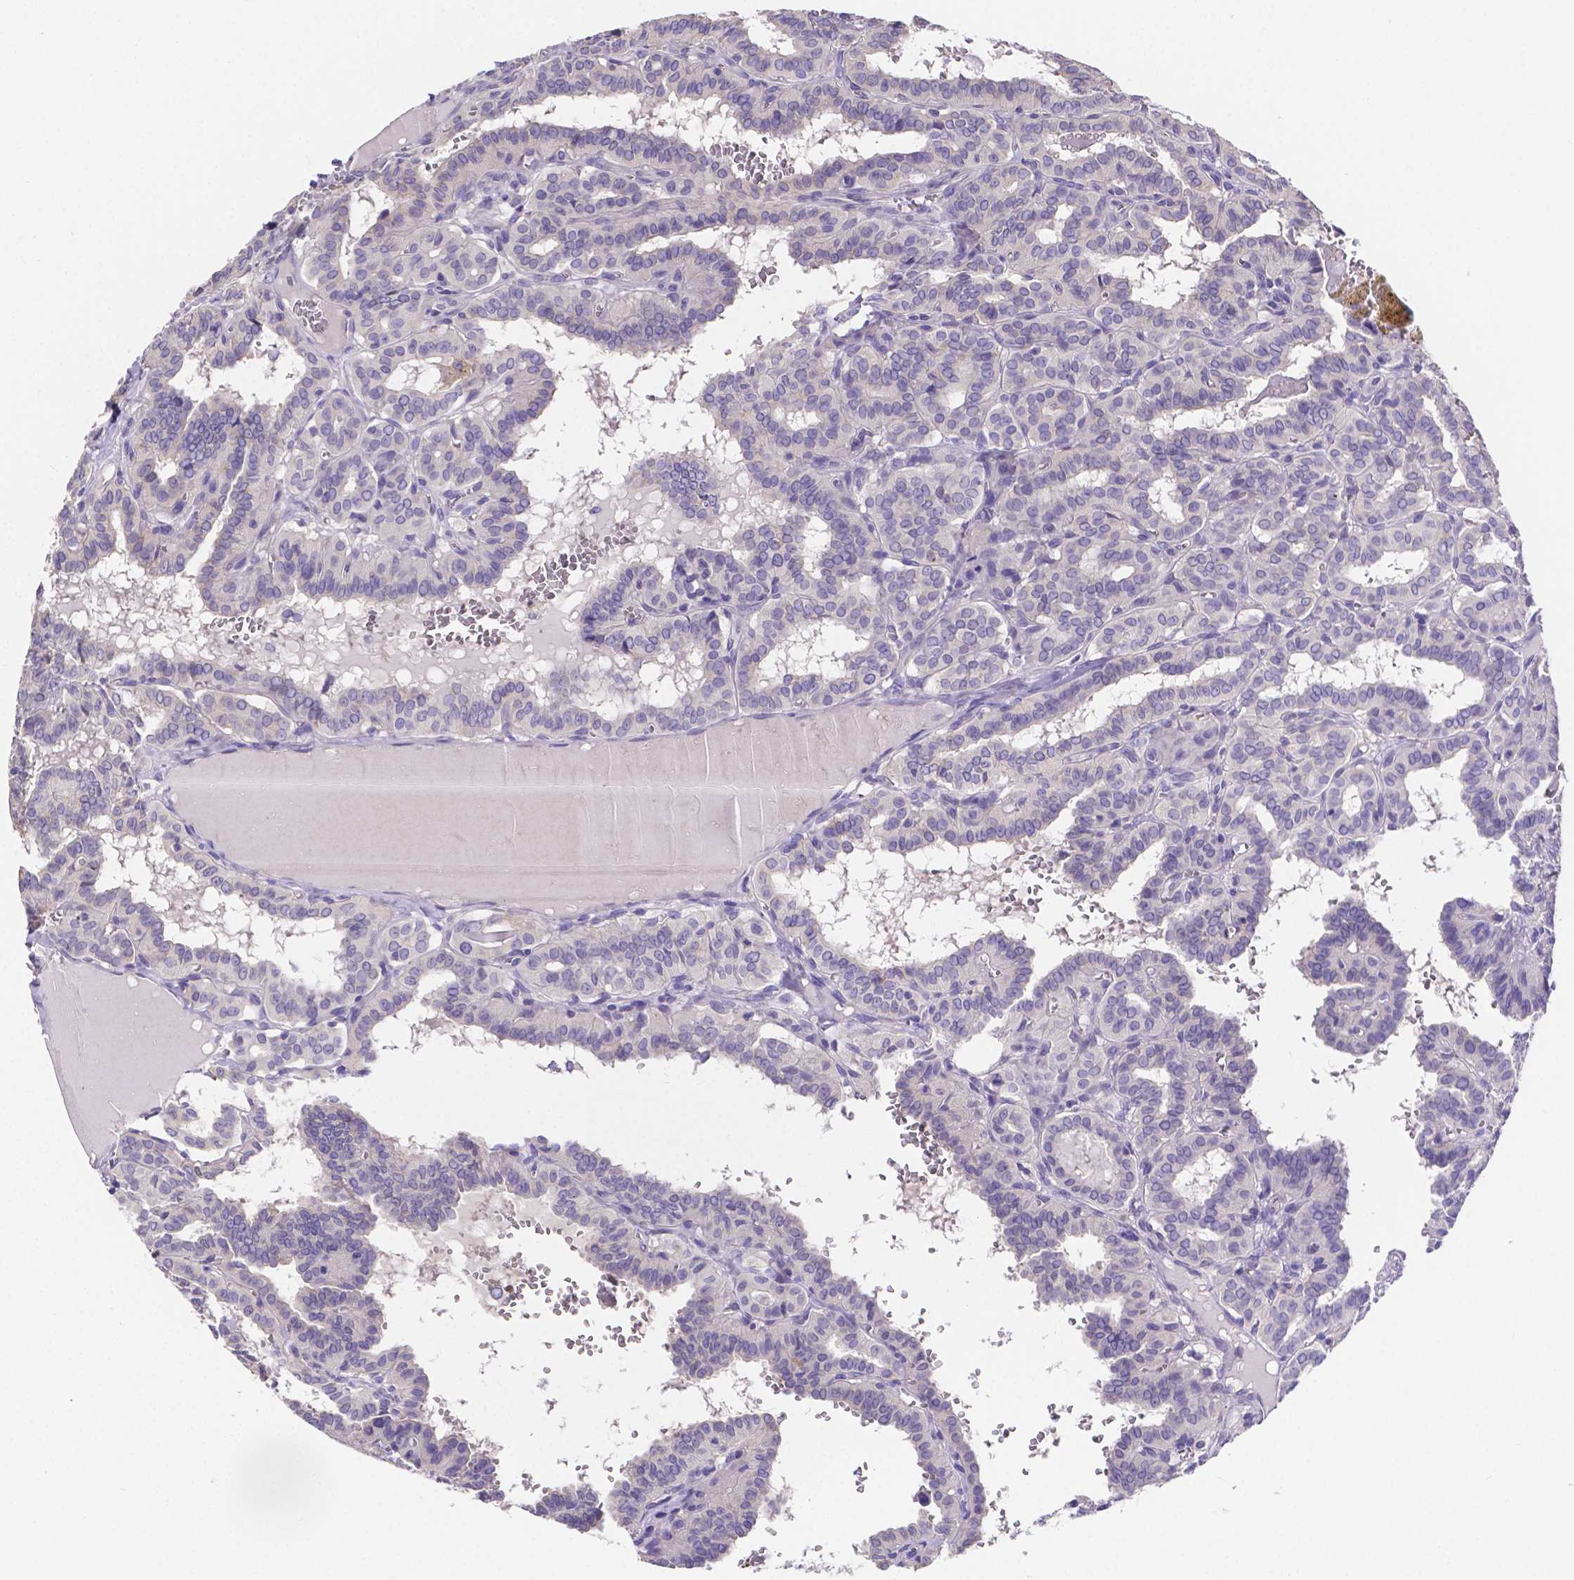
{"staining": {"intensity": "negative", "quantity": "none", "location": "none"}, "tissue": "thyroid cancer", "cell_type": "Tumor cells", "image_type": "cancer", "snomed": [{"axis": "morphology", "description": "Papillary adenocarcinoma, NOS"}, {"axis": "topography", "description": "Thyroid gland"}], "caption": "DAB (3,3'-diaminobenzidine) immunohistochemical staining of human thyroid cancer displays no significant positivity in tumor cells.", "gene": "ATP6V1D", "patient": {"sex": "female", "age": 21}}